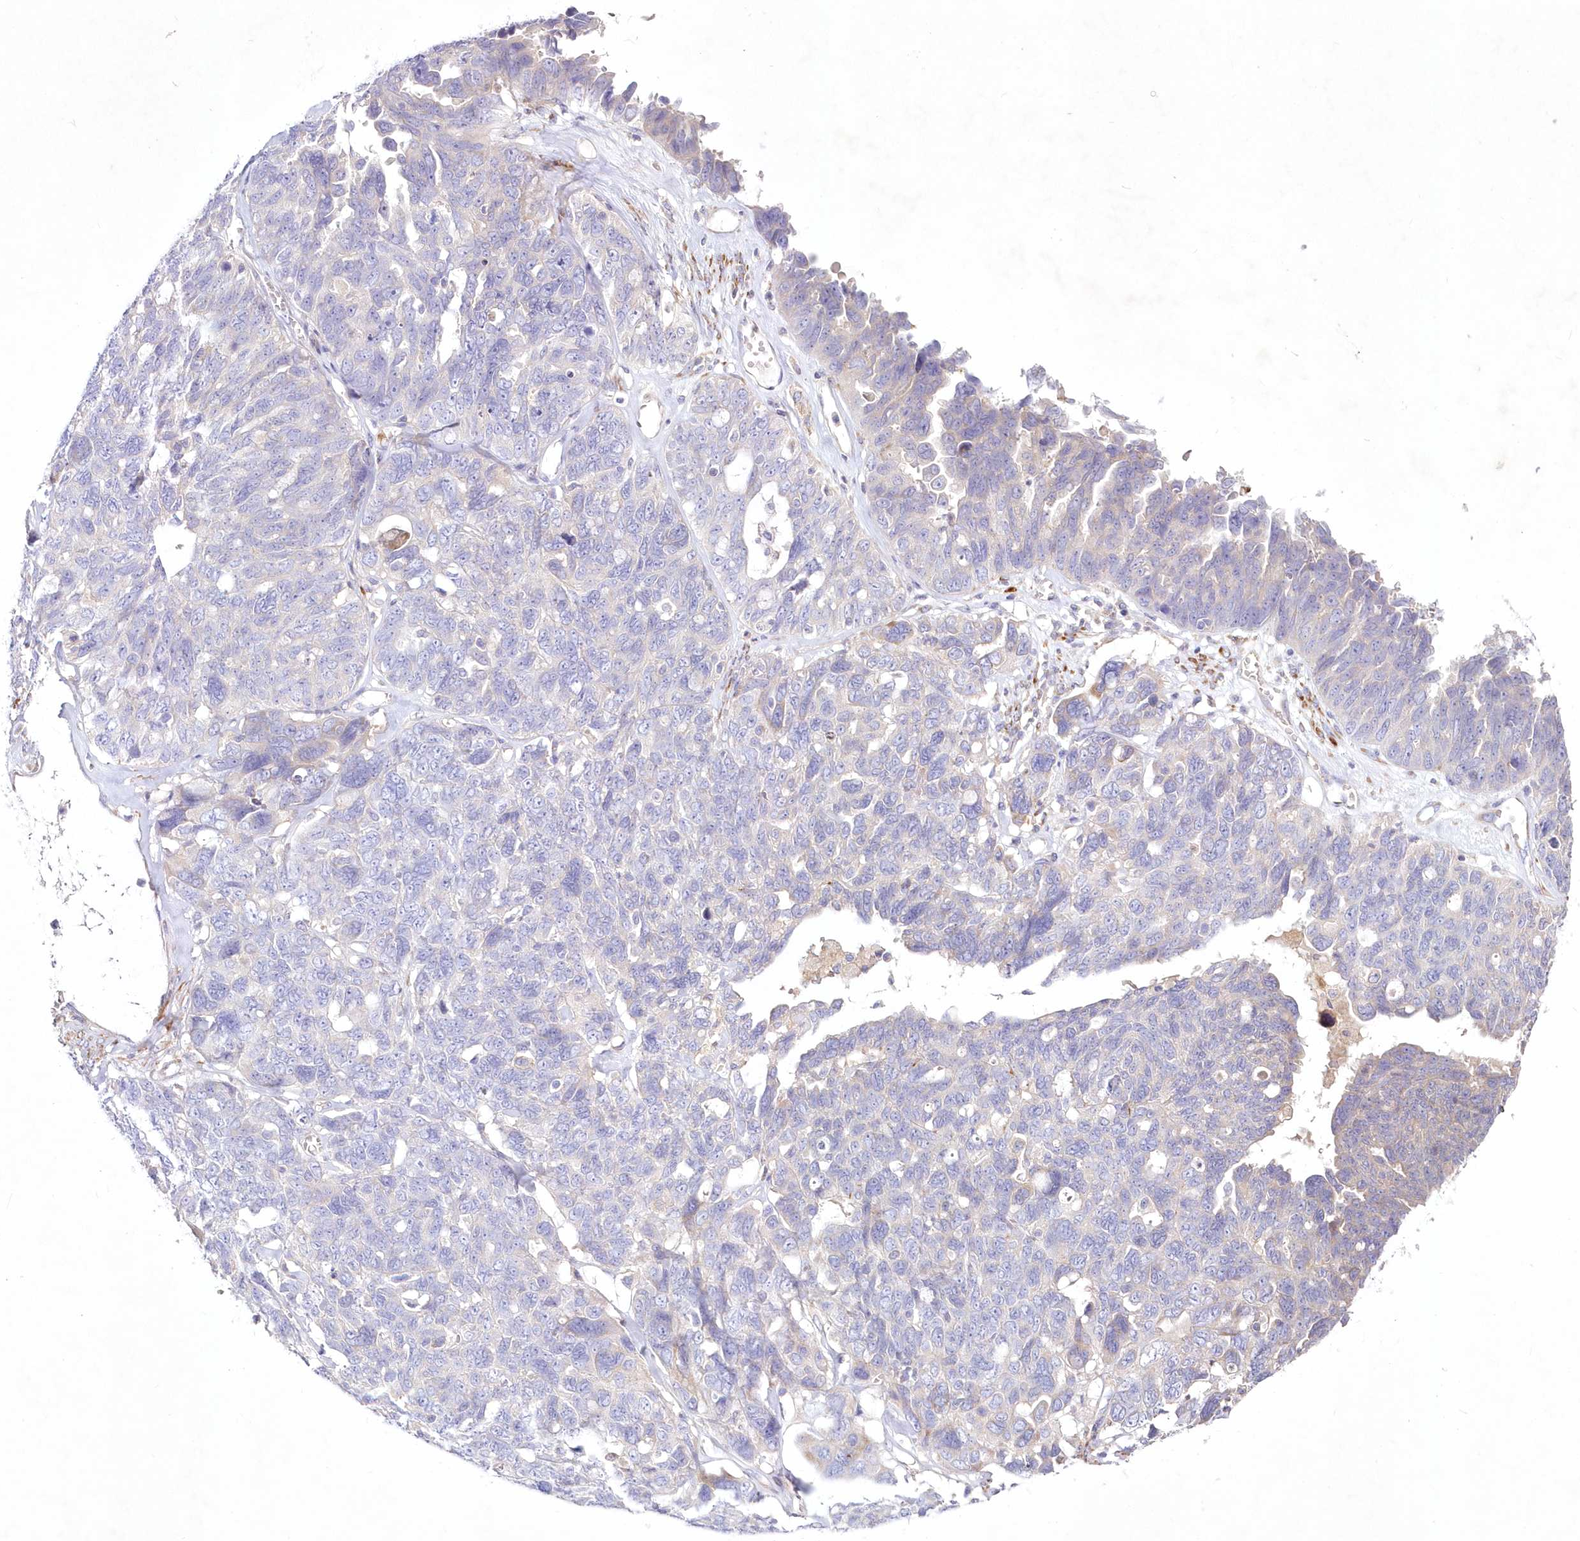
{"staining": {"intensity": "weak", "quantity": "25%-75%", "location": "cytoplasmic/membranous"}, "tissue": "ovarian cancer", "cell_type": "Tumor cells", "image_type": "cancer", "snomed": [{"axis": "morphology", "description": "Cystadenocarcinoma, serous, NOS"}, {"axis": "topography", "description": "Ovary"}], "caption": "Protein analysis of ovarian serous cystadenocarcinoma tissue shows weak cytoplasmic/membranous positivity in about 25%-75% of tumor cells. The staining was performed using DAB to visualize the protein expression in brown, while the nuclei were stained in blue with hematoxylin (Magnification: 20x).", "gene": "ARFGEF3", "patient": {"sex": "female", "age": 79}}